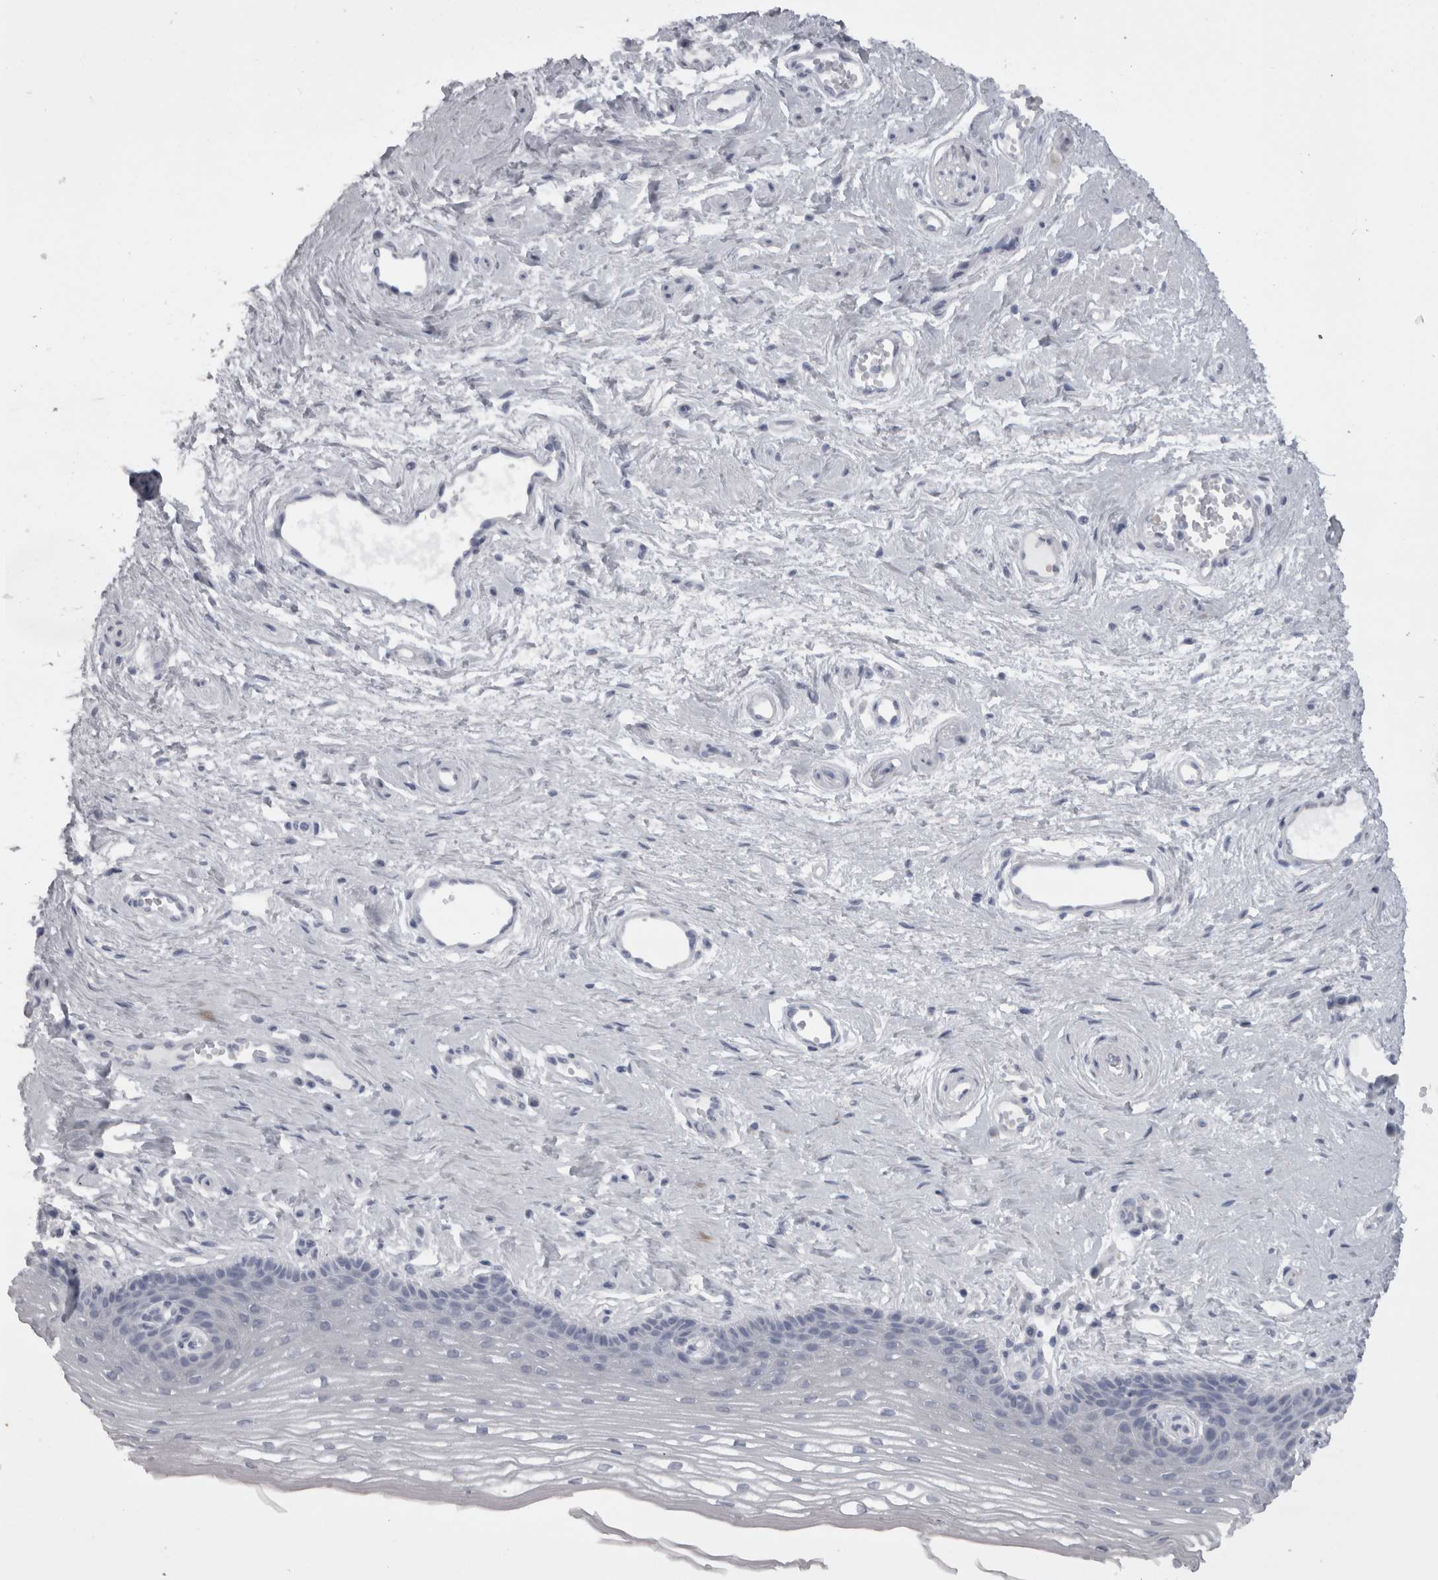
{"staining": {"intensity": "negative", "quantity": "none", "location": "none"}, "tissue": "vagina", "cell_type": "Squamous epithelial cells", "image_type": "normal", "snomed": [{"axis": "morphology", "description": "Normal tissue, NOS"}, {"axis": "topography", "description": "Vagina"}], "caption": "A high-resolution photomicrograph shows IHC staining of benign vagina, which displays no significant expression in squamous epithelial cells. (DAB (3,3'-diaminobenzidine) immunohistochemistry with hematoxylin counter stain).", "gene": "CAMK2D", "patient": {"sex": "female", "age": 46}}